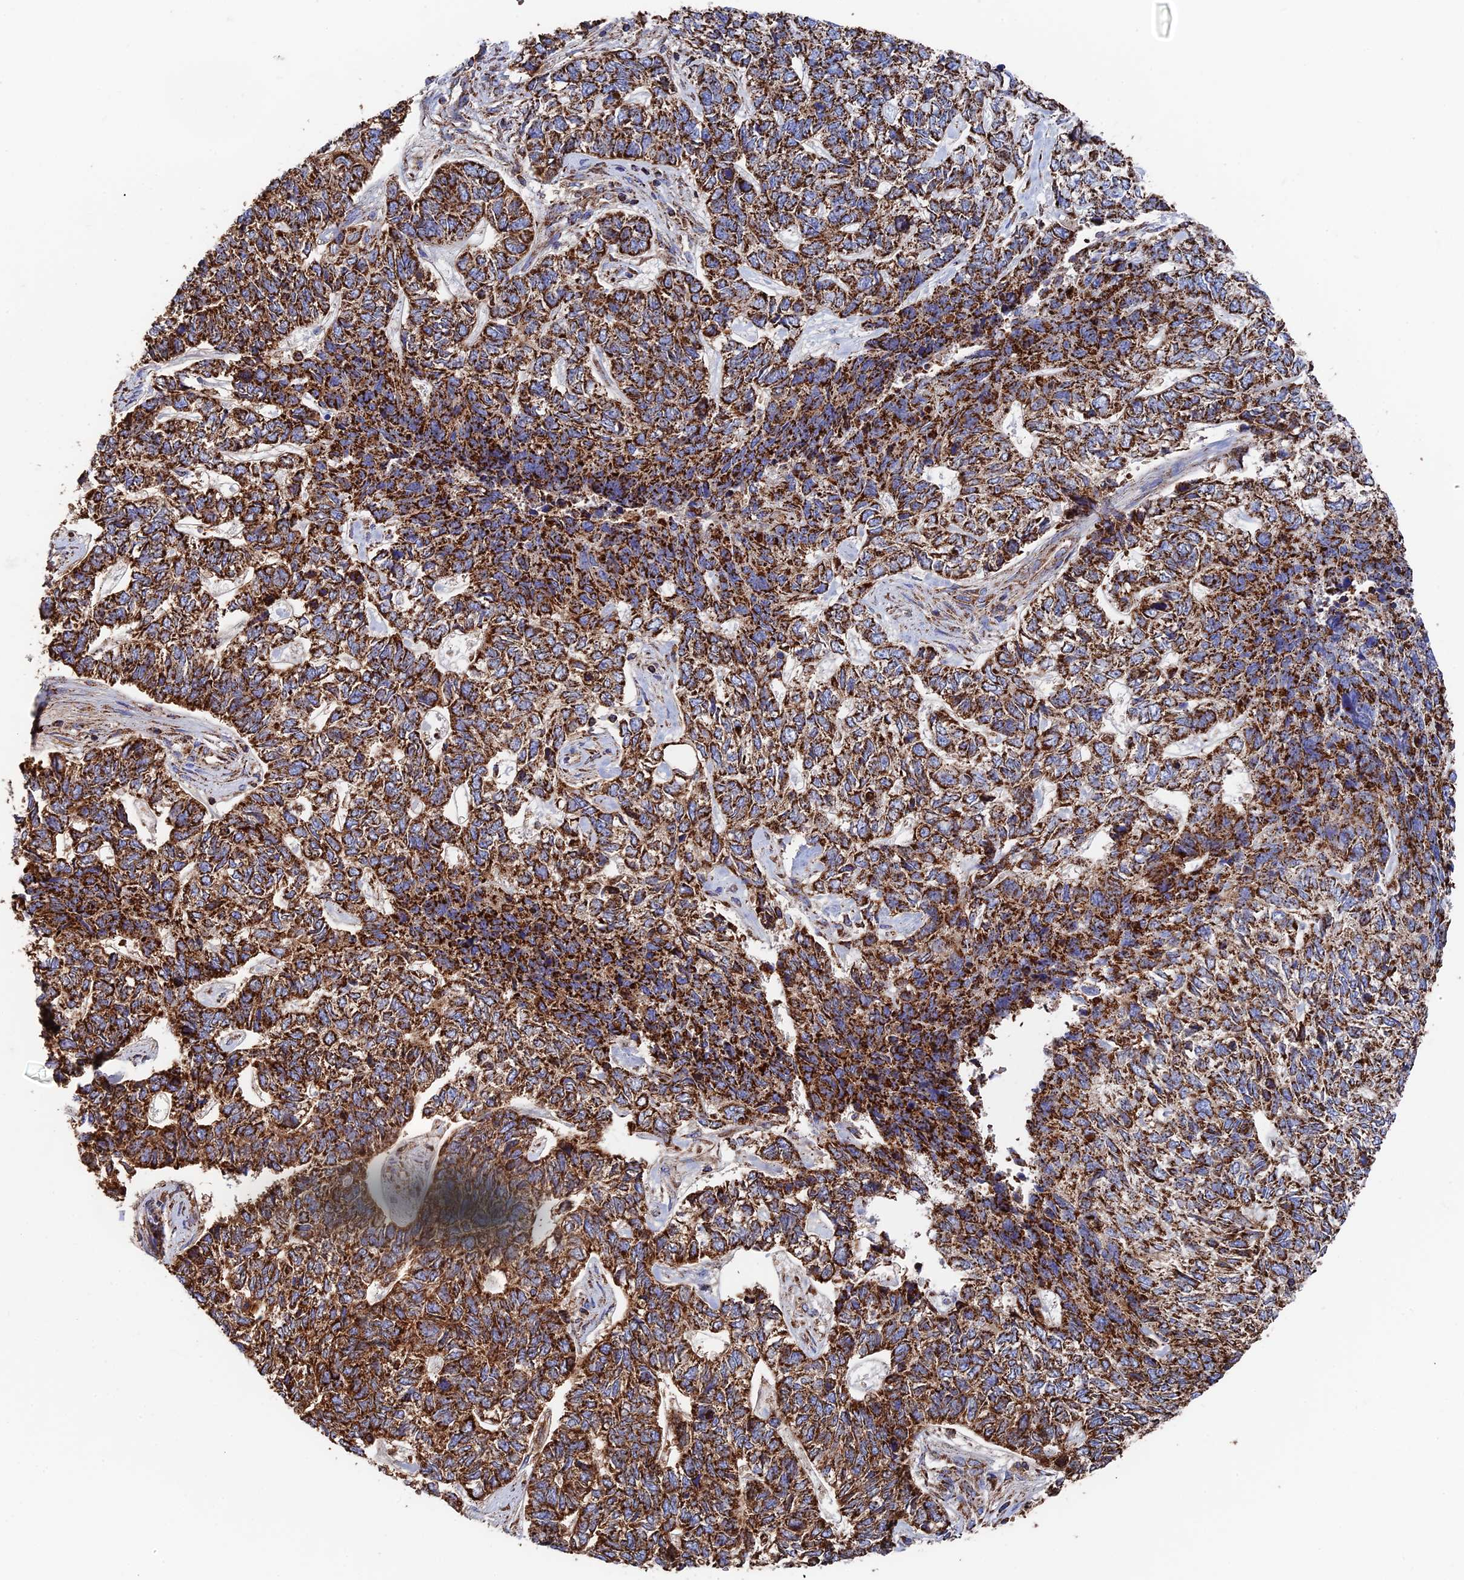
{"staining": {"intensity": "strong", "quantity": ">75%", "location": "cytoplasmic/membranous"}, "tissue": "skin cancer", "cell_type": "Tumor cells", "image_type": "cancer", "snomed": [{"axis": "morphology", "description": "Basal cell carcinoma"}, {"axis": "topography", "description": "Skin"}], "caption": "Protein analysis of skin cancer (basal cell carcinoma) tissue reveals strong cytoplasmic/membranous expression in about >75% of tumor cells. Using DAB (3,3'-diaminobenzidine) (brown) and hematoxylin (blue) stains, captured at high magnification using brightfield microscopy.", "gene": "HAUS8", "patient": {"sex": "female", "age": 65}}